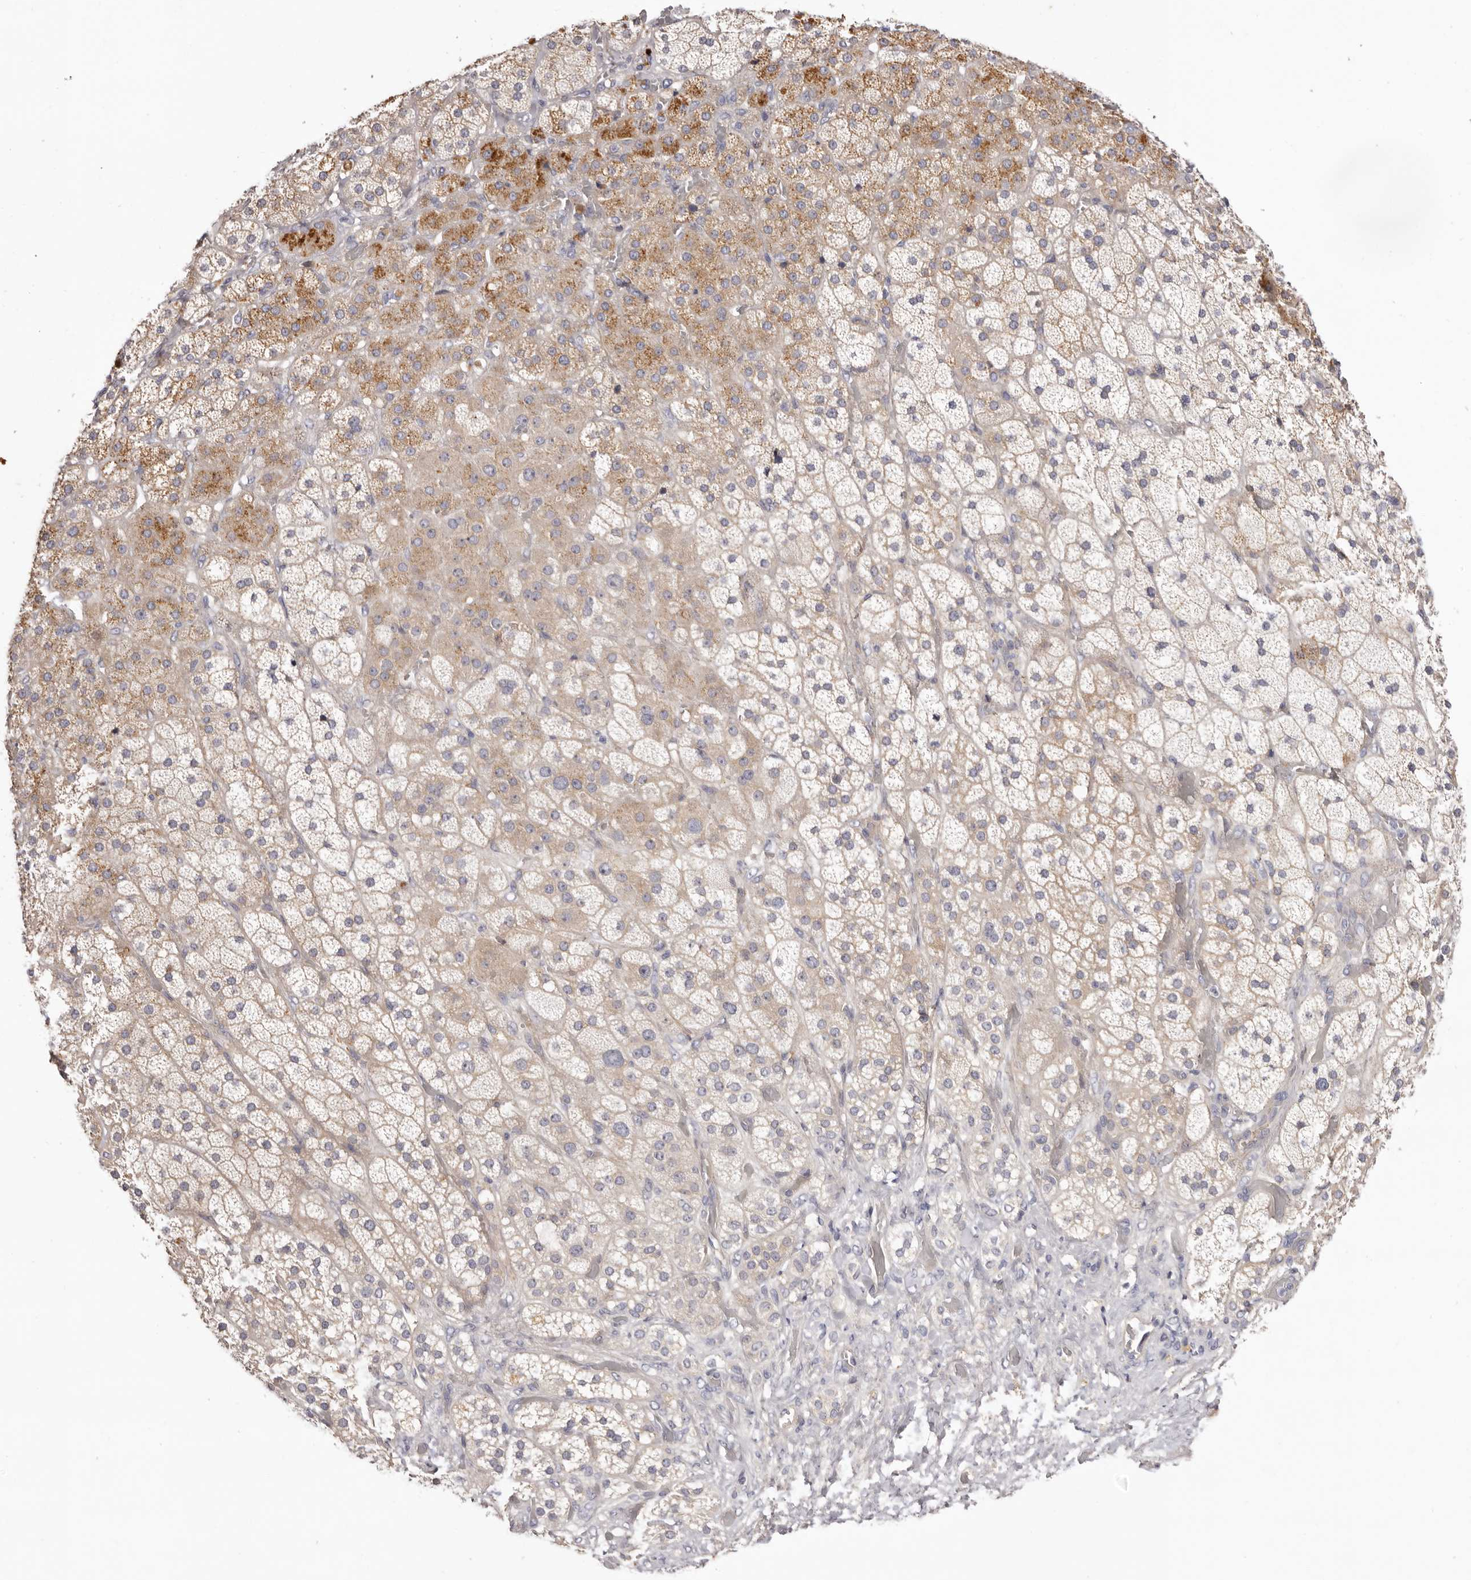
{"staining": {"intensity": "moderate", "quantity": "25%-75%", "location": "cytoplasmic/membranous"}, "tissue": "adrenal gland", "cell_type": "Glandular cells", "image_type": "normal", "snomed": [{"axis": "morphology", "description": "Normal tissue, NOS"}, {"axis": "topography", "description": "Adrenal gland"}], "caption": "Immunohistochemistry (IHC) micrograph of unremarkable adrenal gland: human adrenal gland stained using immunohistochemistry exhibits medium levels of moderate protein expression localized specifically in the cytoplasmic/membranous of glandular cells, appearing as a cytoplasmic/membranous brown color.", "gene": "STK16", "patient": {"sex": "male", "age": 57}}